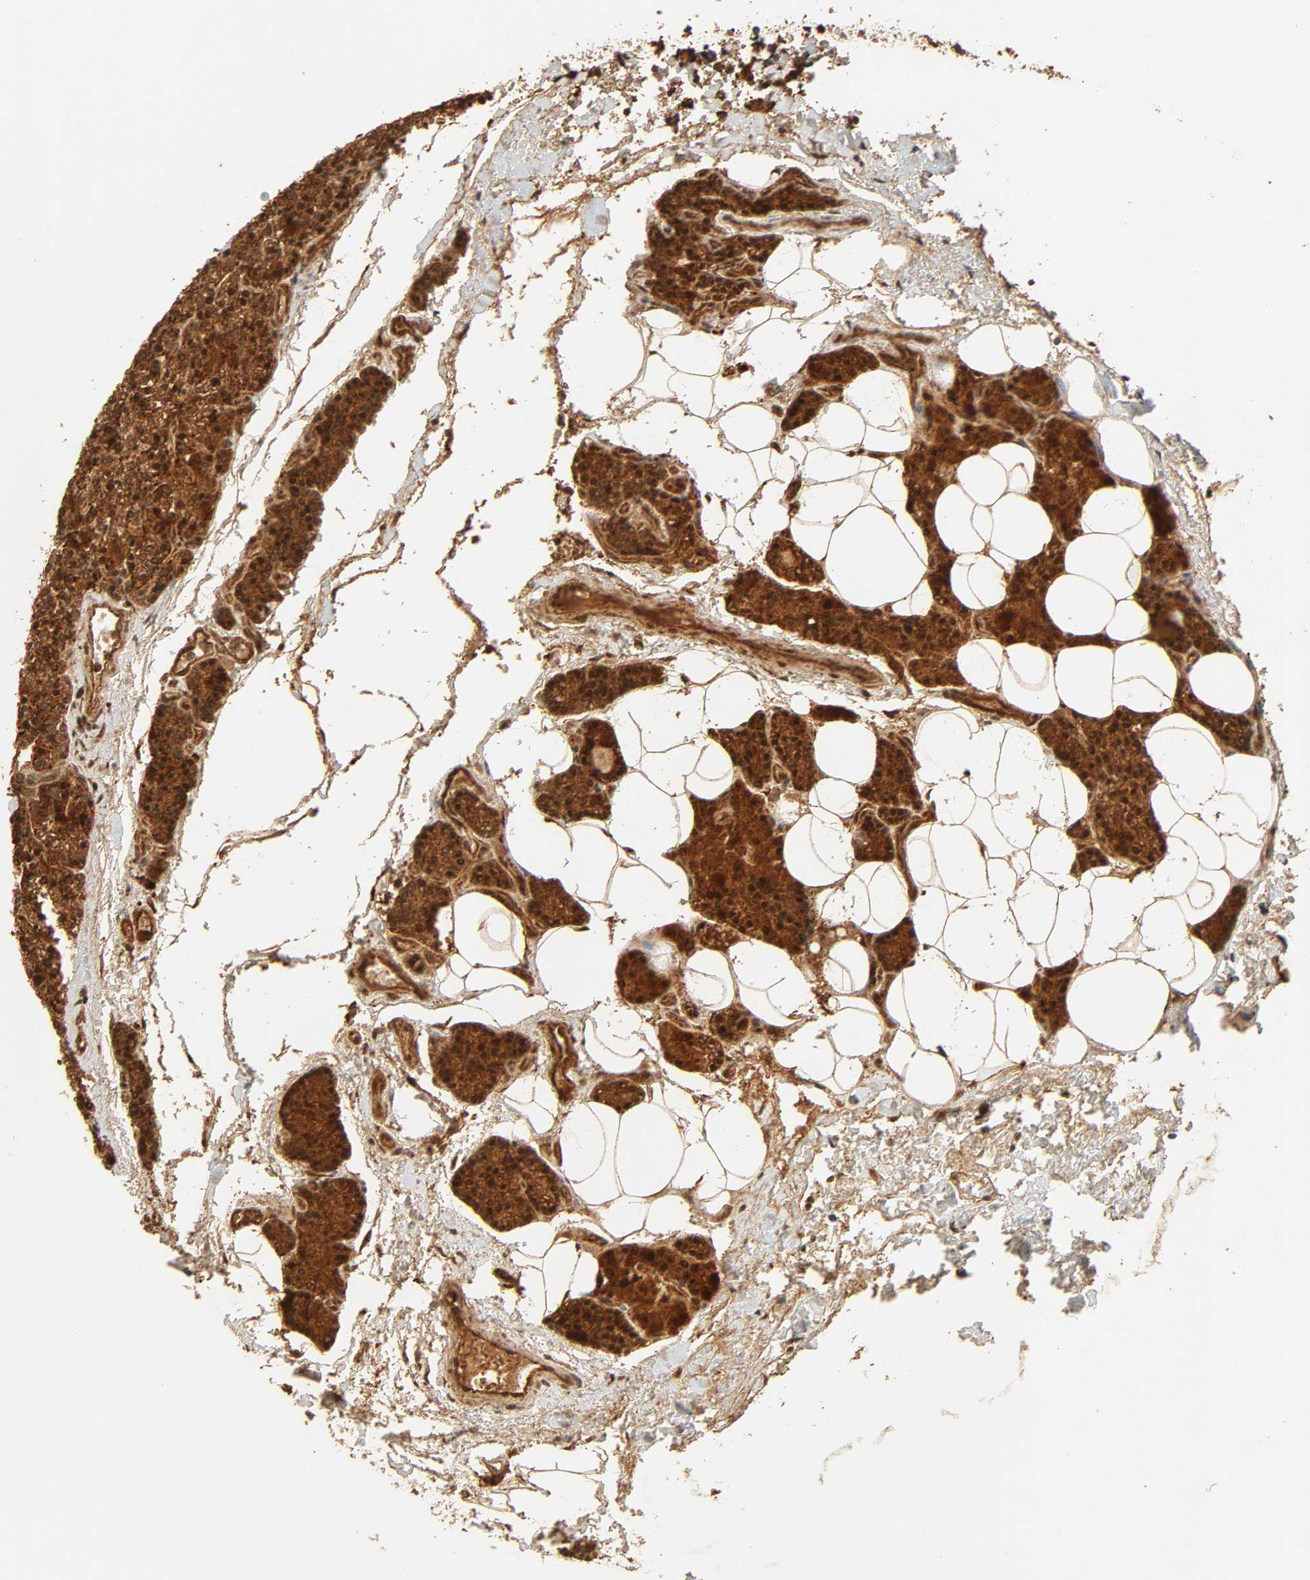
{"staining": {"intensity": "strong", "quantity": ">75%", "location": "cytoplasmic/membranous,nuclear"}, "tissue": "parathyroid gland", "cell_type": "Glandular cells", "image_type": "normal", "snomed": [{"axis": "morphology", "description": "Normal tissue, NOS"}, {"axis": "topography", "description": "Parathyroid gland"}], "caption": "Immunohistochemistry (IHC) of benign parathyroid gland shows high levels of strong cytoplasmic/membranous,nuclear expression in approximately >75% of glandular cells.", "gene": "MAPK6", "patient": {"sex": "female", "age": 50}}